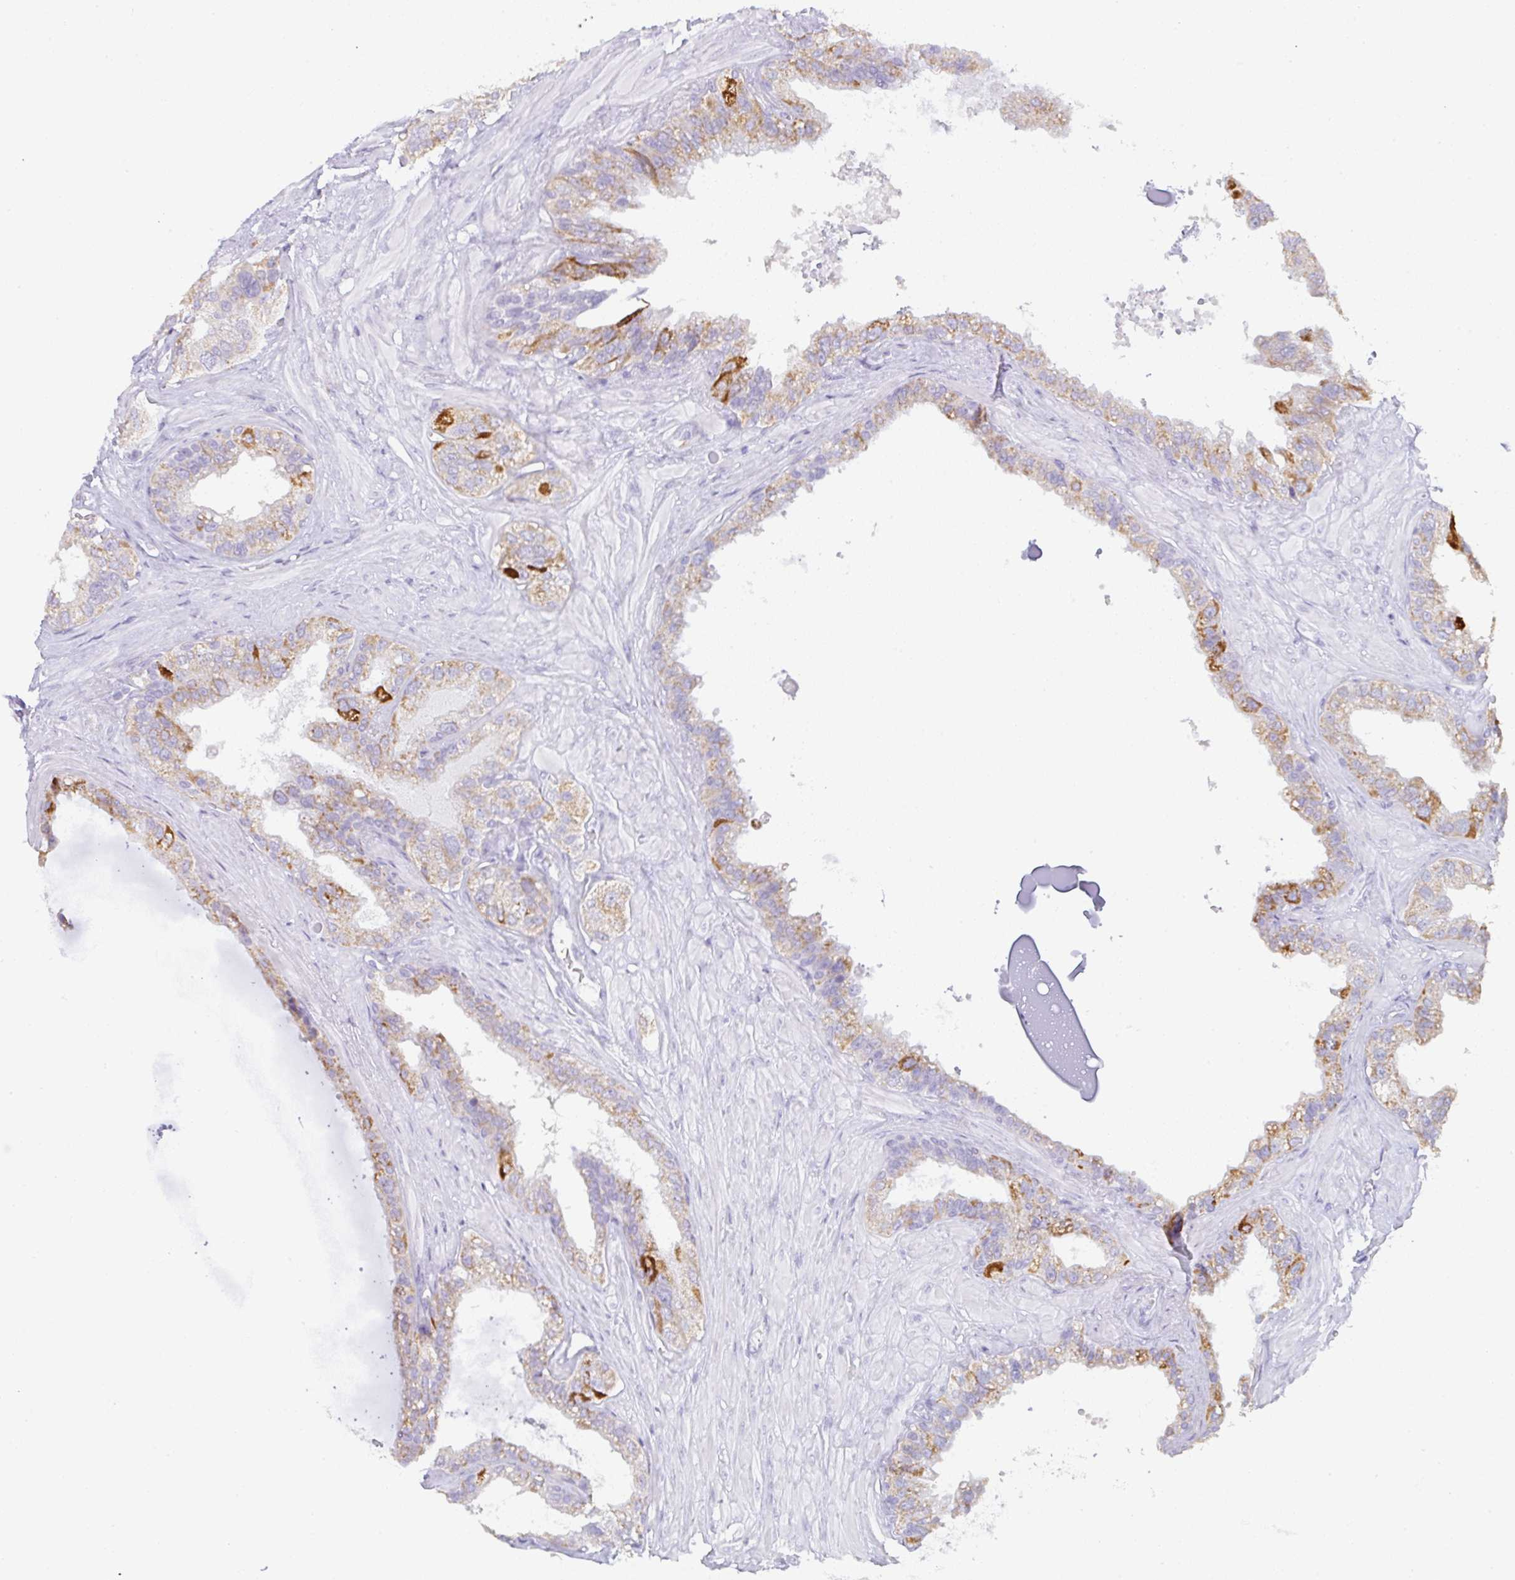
{"staining": {"intensity": "strong", "quantity": "<25%", "location": "cytoplasmic/membranous"}, "tissue": "seminal vesicle", "cell_type": "Glandular cells", "image_type": "normal", "snomed": [{"axis": "morphology", "description": "Normal tissue, NOS"}, {"axis": "topography", "description": "Seminal veicle"}, {"axis": "topography", "description": "Peripheral nerve tissue"}], "caption": "The photomicrograph displays a brown stain indicating the presence of a protein in the cytoplasmic/membranous of glandular cells in seminal vesicle. The staining is performed using DAB brown chromogen to label protein expression. The nuclei are counter-stained blue using hematoxylin.", "gene": "LPAR4", "patient": {"sex": "male", "age": 76}}